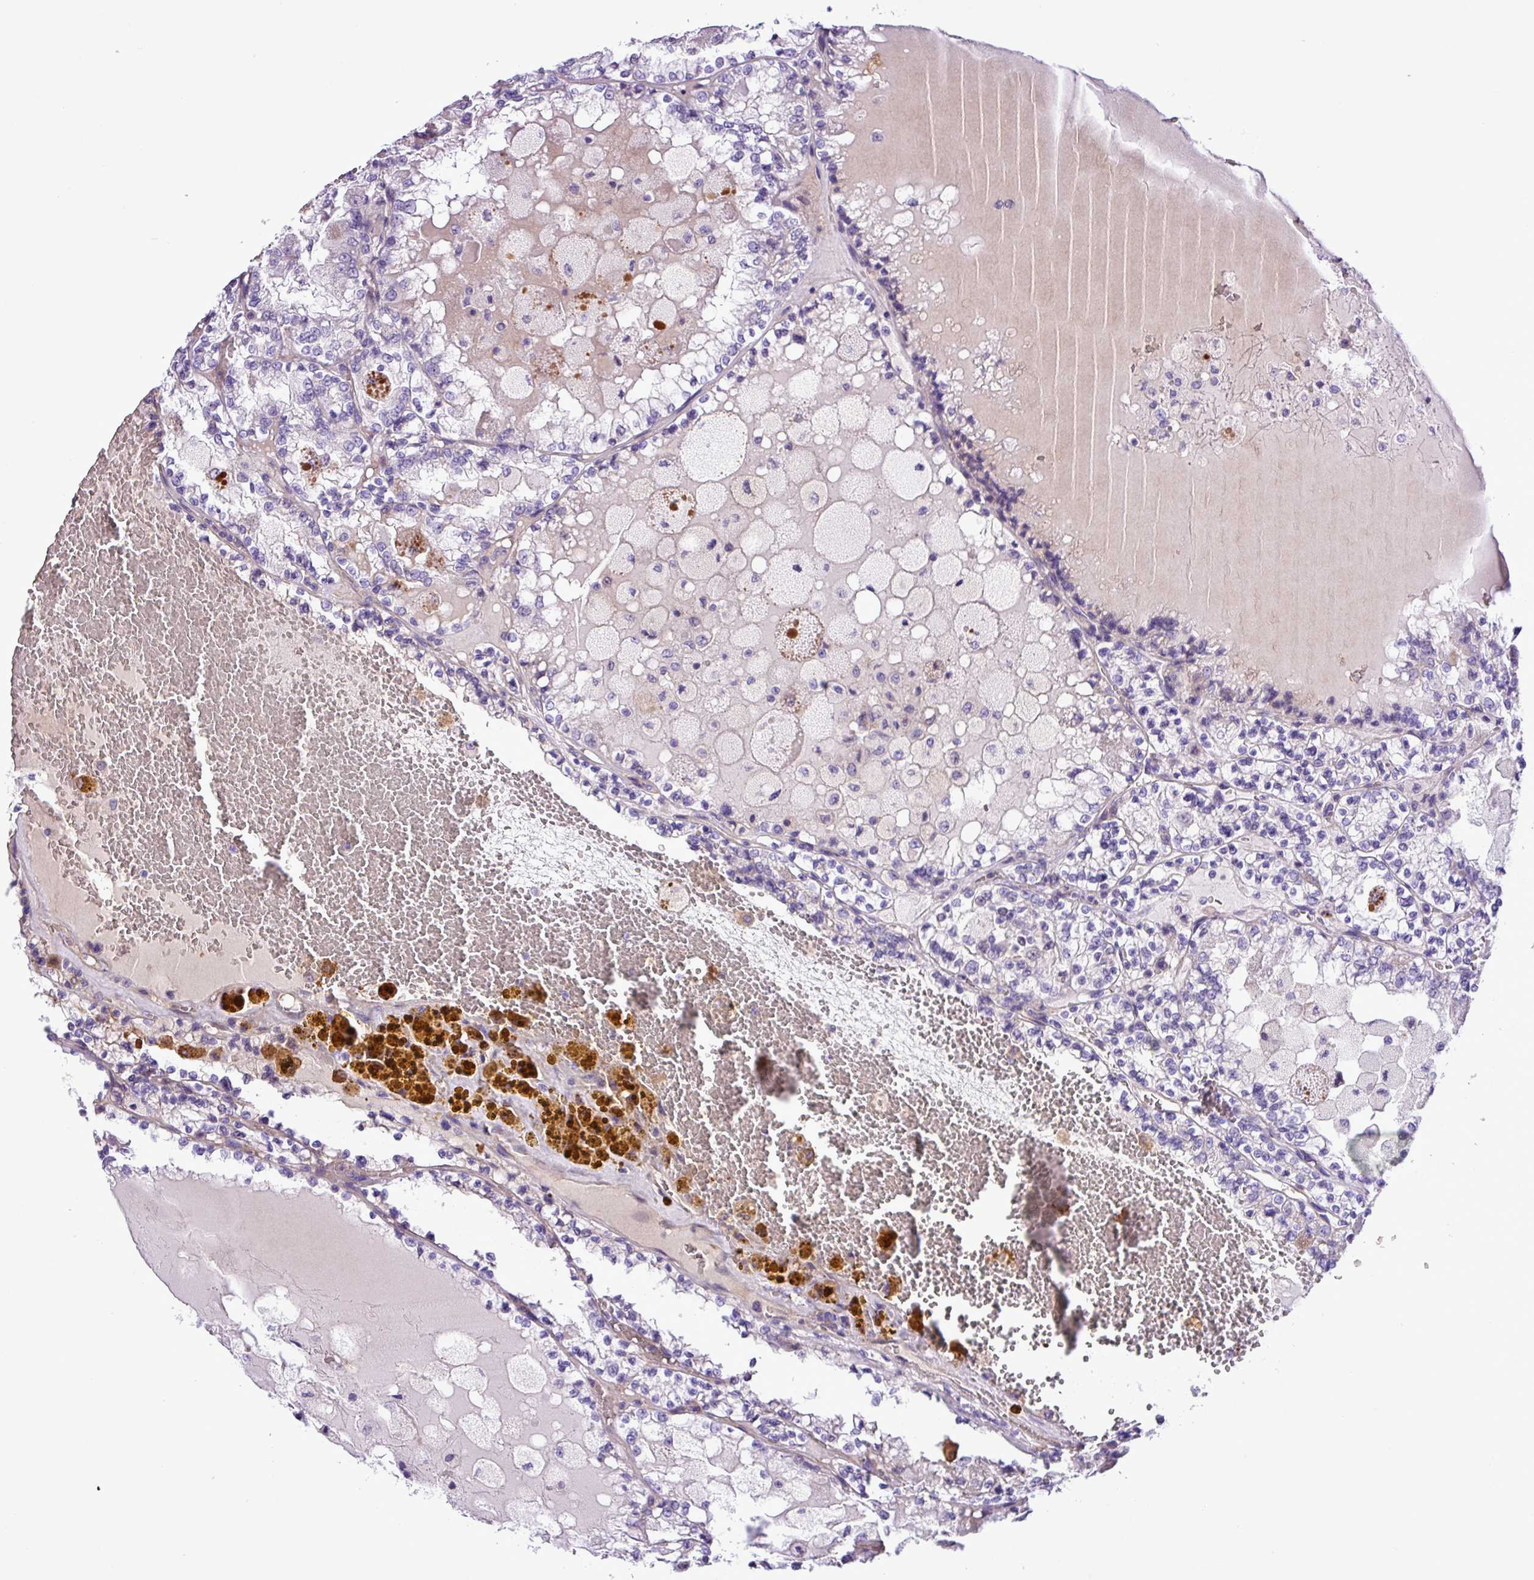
{"staining": {"intensity": "negative", "quantity": "none", "location": "none"}, "tissue": "renal cancer", "cell_type": "Tumor cells", "image_type": "cancer", "snomed": [{"axis": "morphology", "description": "Adenocarcinoma, NOS"}, {"axis": "topography", "description": "Kidney"}], "caption": "The image demonstrates no significant staining in tumor cells of renal cancer (adenocarcinoma).", "gene": "C11orf91", "patient": {"sex": "female", "age": 56}}